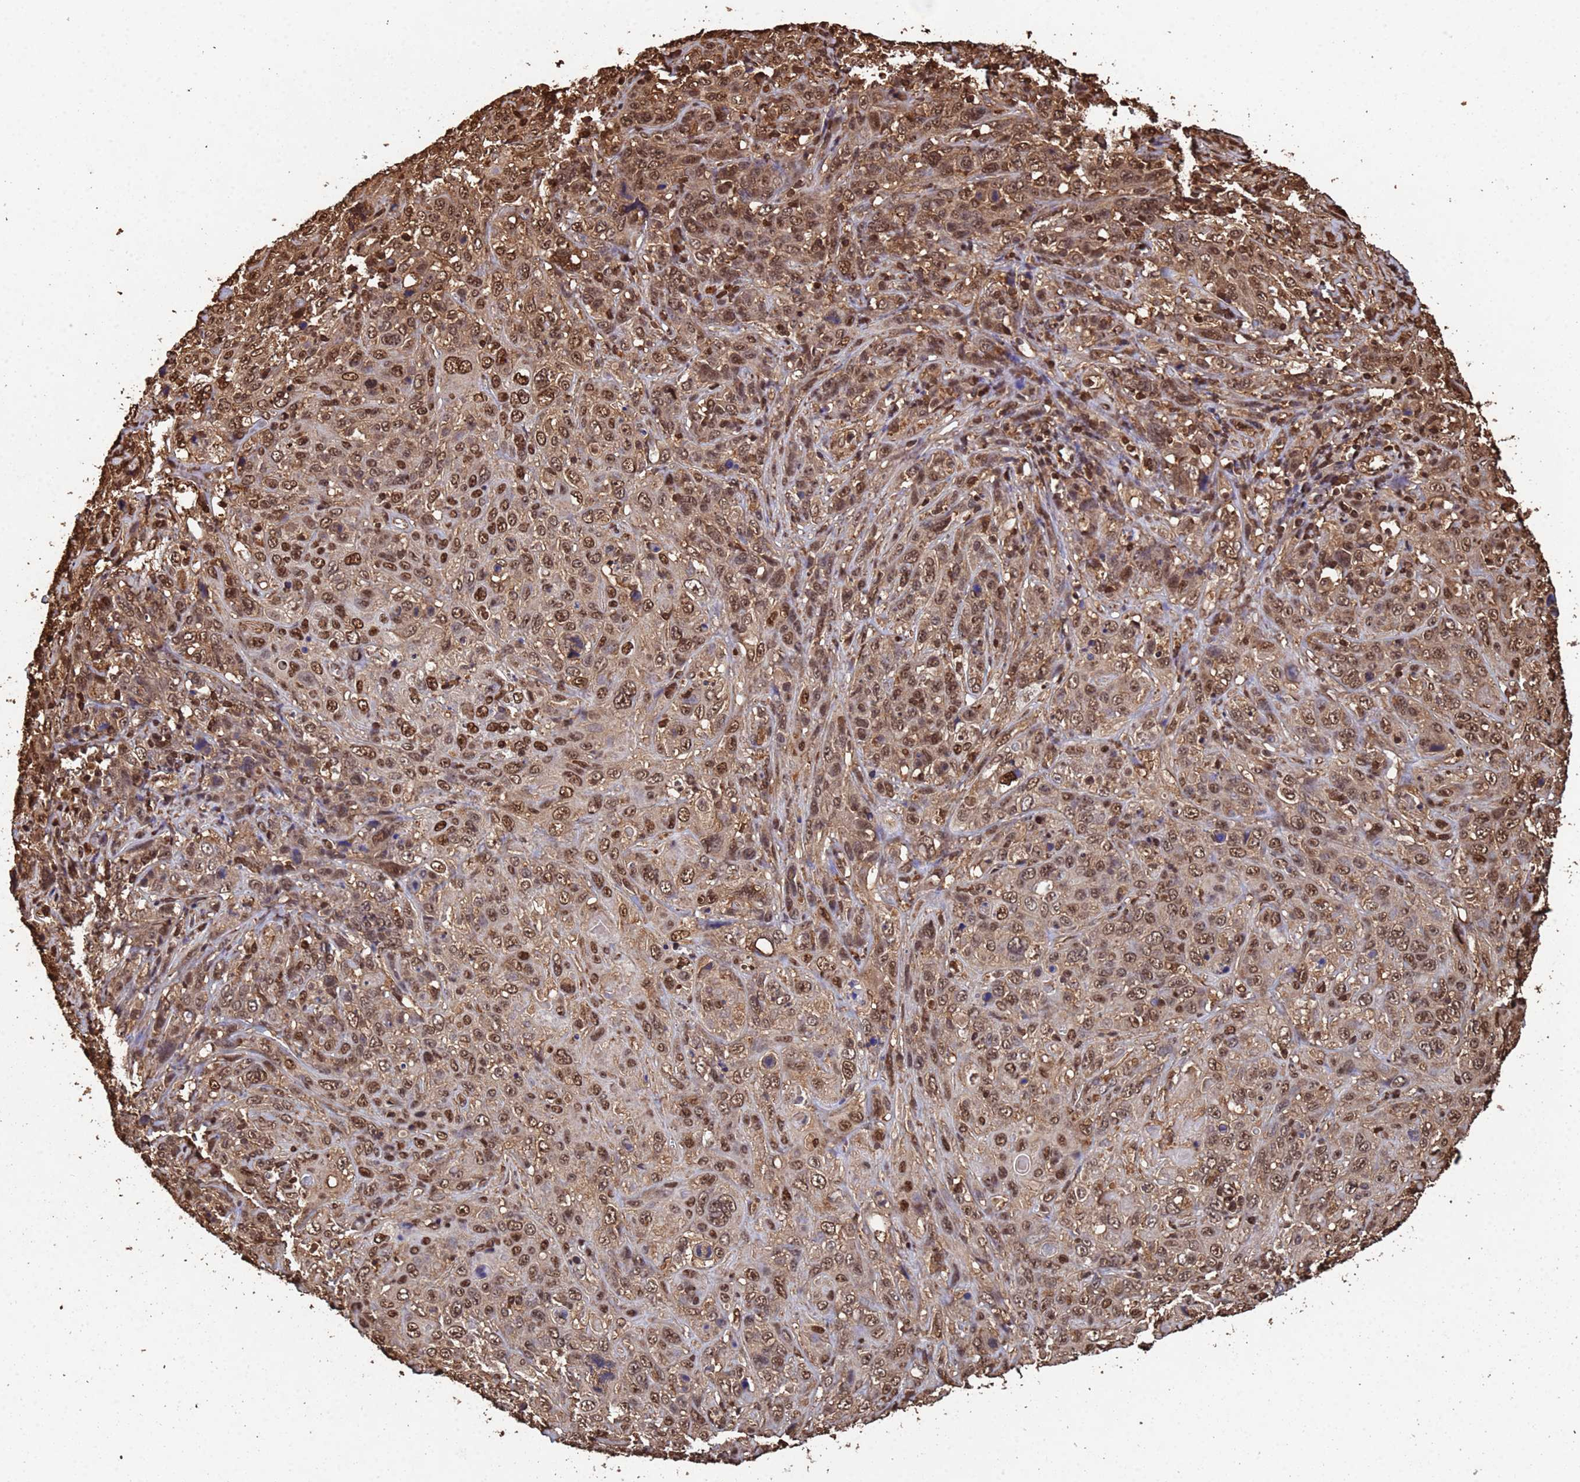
{"staining": {"intensity": "moderate", "quantity": ">75%", "location": "cytoplasmic/membranous,nuclear"}, "tissue": "cervical cancer", "cell_type": "Tumor cells", "image_type": "cancer", "snomed": [{"axis": "morphology", "description": "Squamous cell carcinoma, NOS"}, {"axis": "topography", "description": "Cervix"}], "caption": "A medium amount of moderate cytoplasmic/membranous and nuclear expression is present in about >75% of tumor cells in cervical squamous cell carcinoma tissue.", "gene": "SUMO4", "patient": {"sex": "female", "age": 46}}